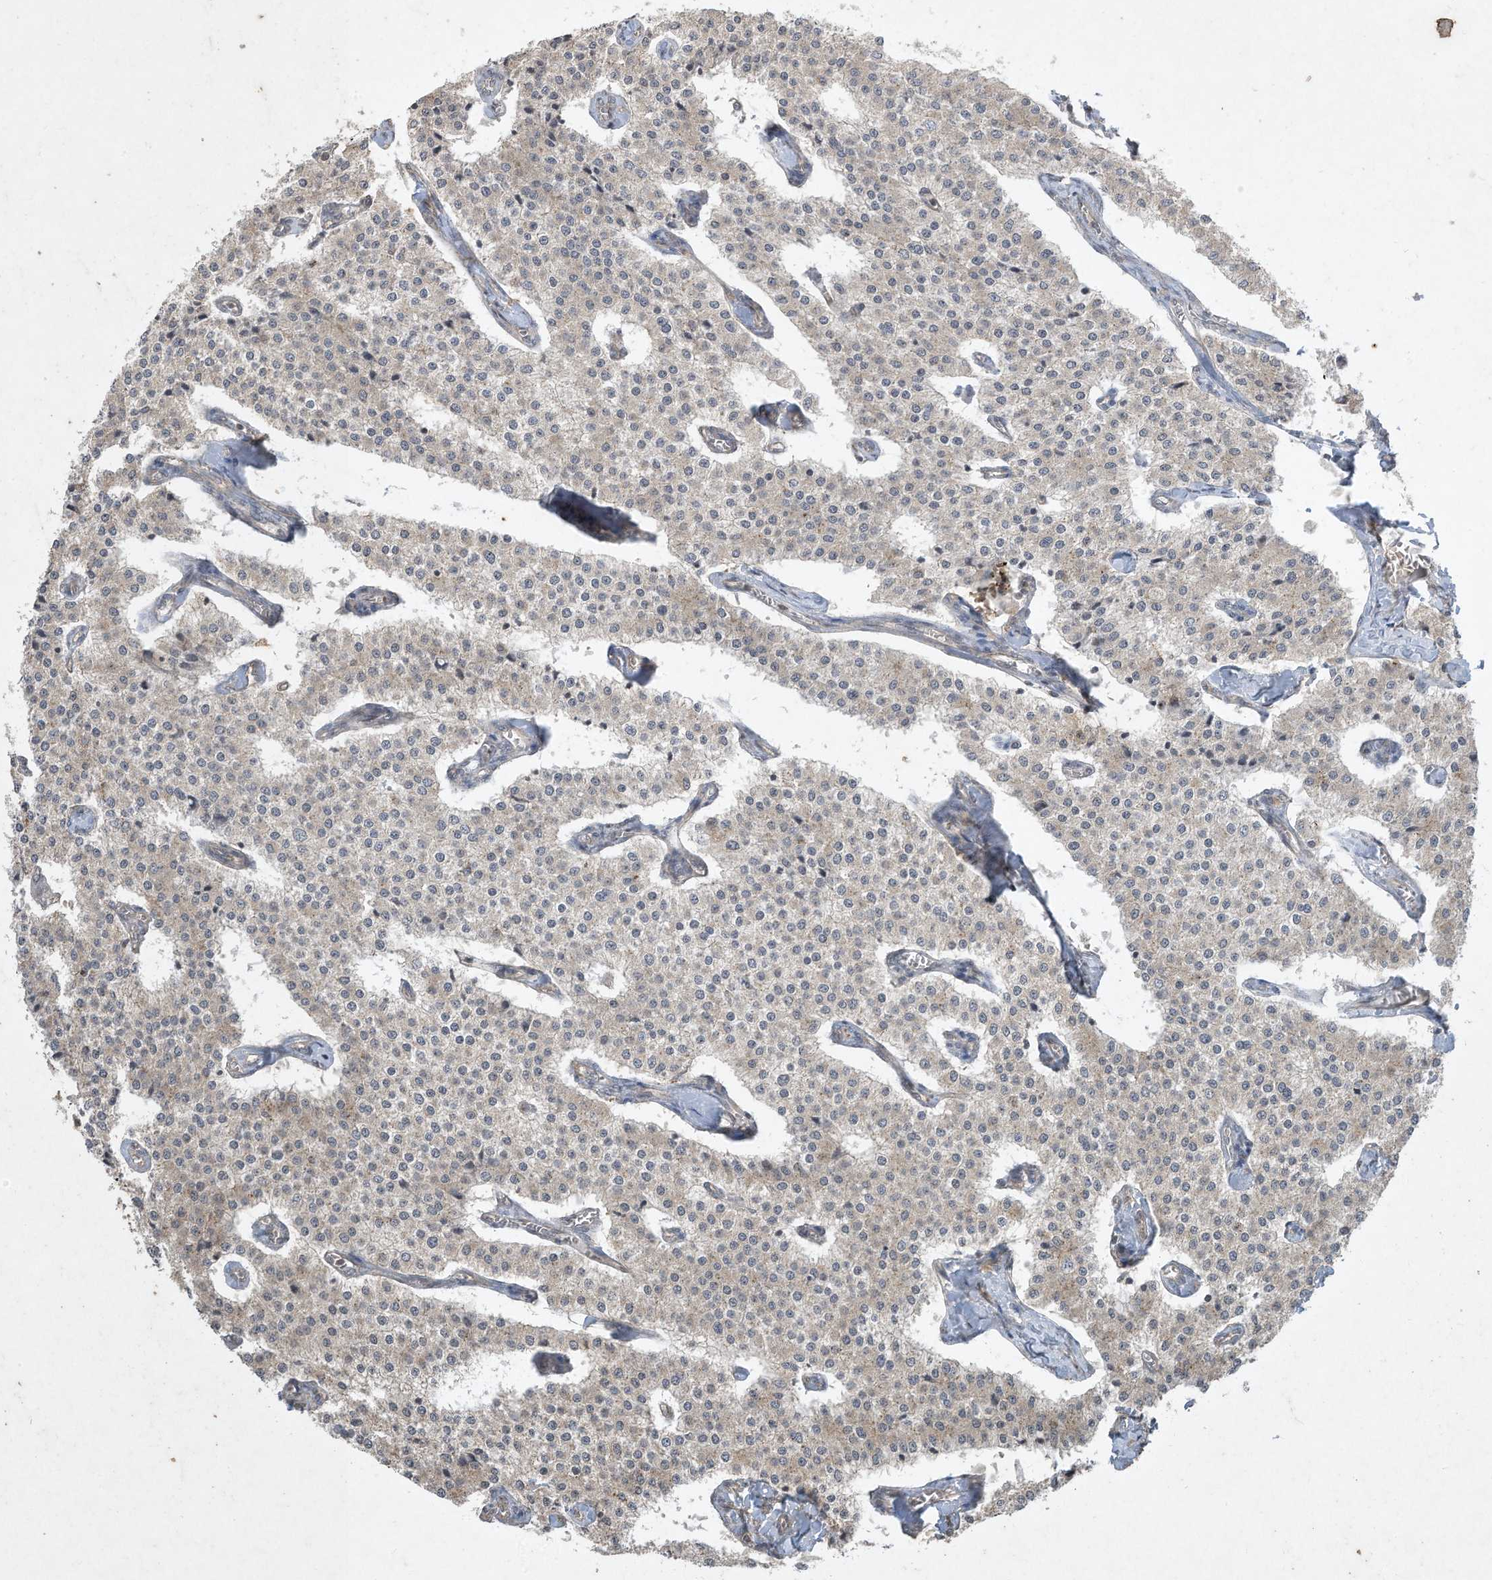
{"staining": {"intensity": "weak", "quantity": "<25%", "location": "cytoplasmic/membranous"}, "tissue": "carcinoid", "cell_type": "Tumor cells", "image_type": "cancer", "snomed": [{"axis": "morphology", "description": "Carcinoid, malignant, NOS"}, {"axis": "topography", "description": "Colon"}], "caption": "High magnification brightfield microscopy of carcinoid (malignant) stained with DAB (3,3'-diaminobenzidine) (brown) and counterstained with hematoxylin (blue): tumor cells show no significant positivity.", "gene": "MATN2", "patient": {"sex": "female", "age": 52}}